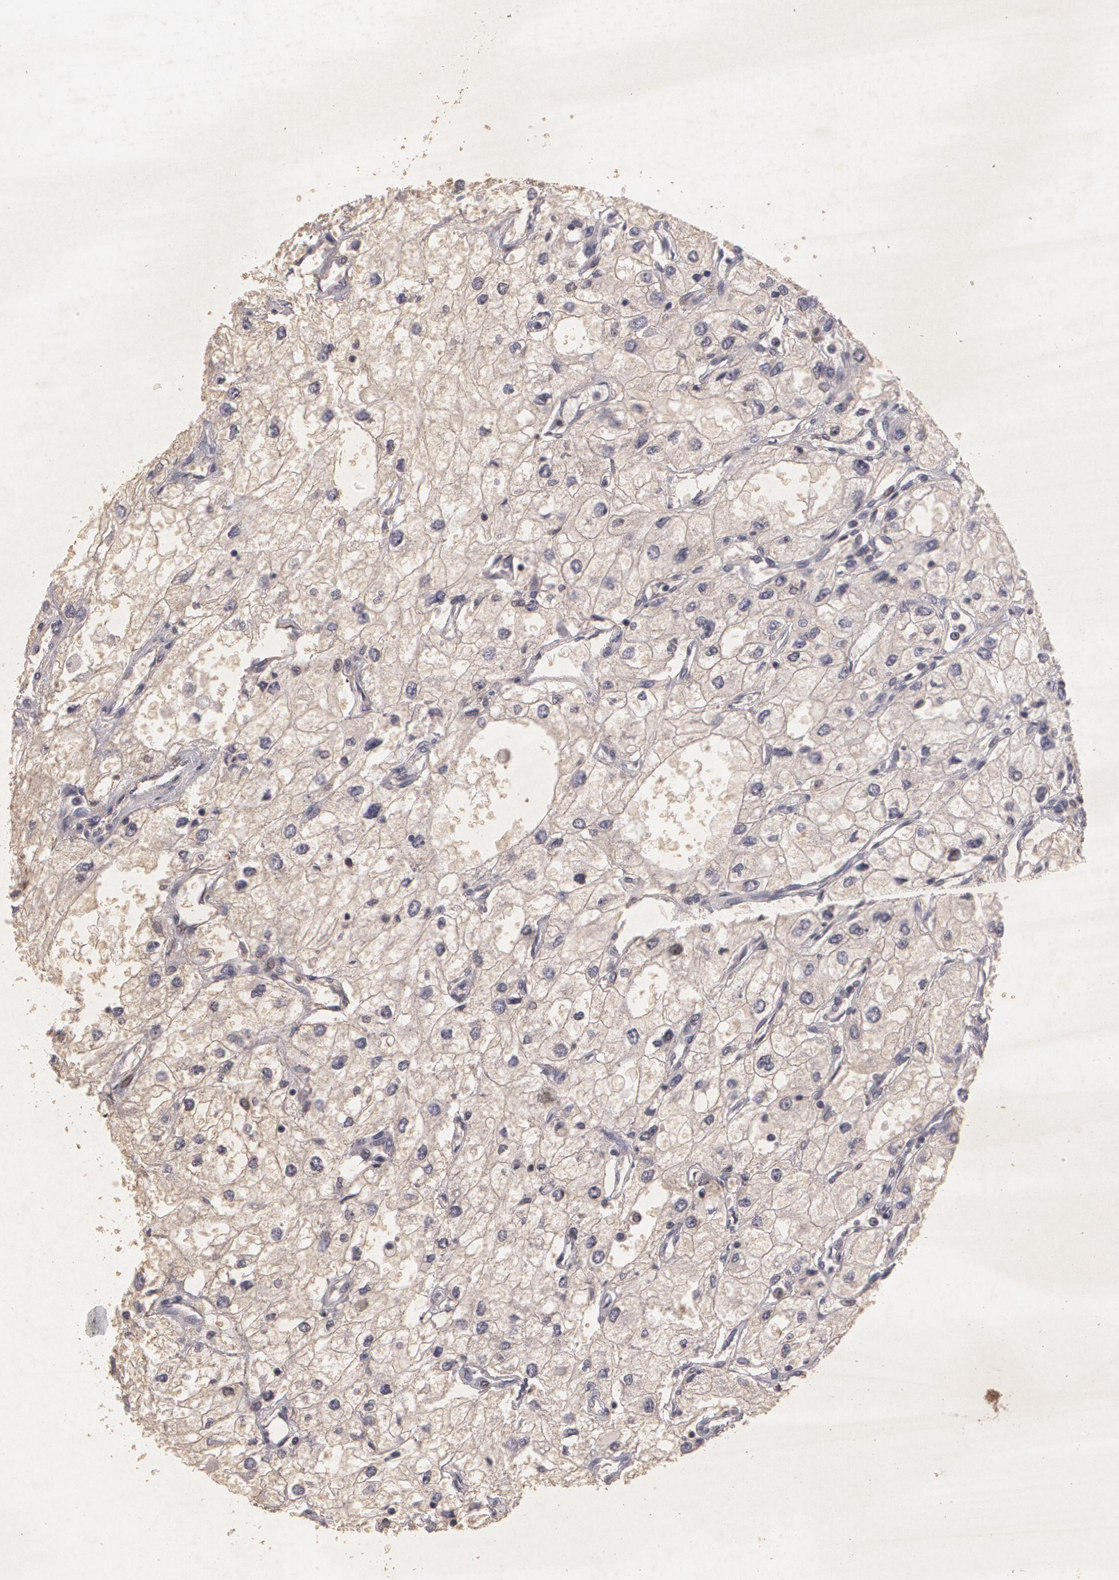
{"staining": {"intensity": "weak", "quantity": ">75%", "location": "cytoplasmic/membranous"}, "tissue": "renal cancer", "cell_type": "Tumor cells", "image_type": "cancer", "snomed": [{"axis": "morphology", "description": "Adenocarcinoma, NOS"}, {"axis": "topography", "description": "Kidney"}], "caption": "Immunohistochemistry (IHC) (DAB) staining of human renal cancer shows weak cytoplasmic/membranous protein staining in about >75% of tumor cells. (DAB = brown stain, brightfield microscopy at high magnification).", "gene": "KCNA4", "patient": {"sex": "male", "age": 57}}